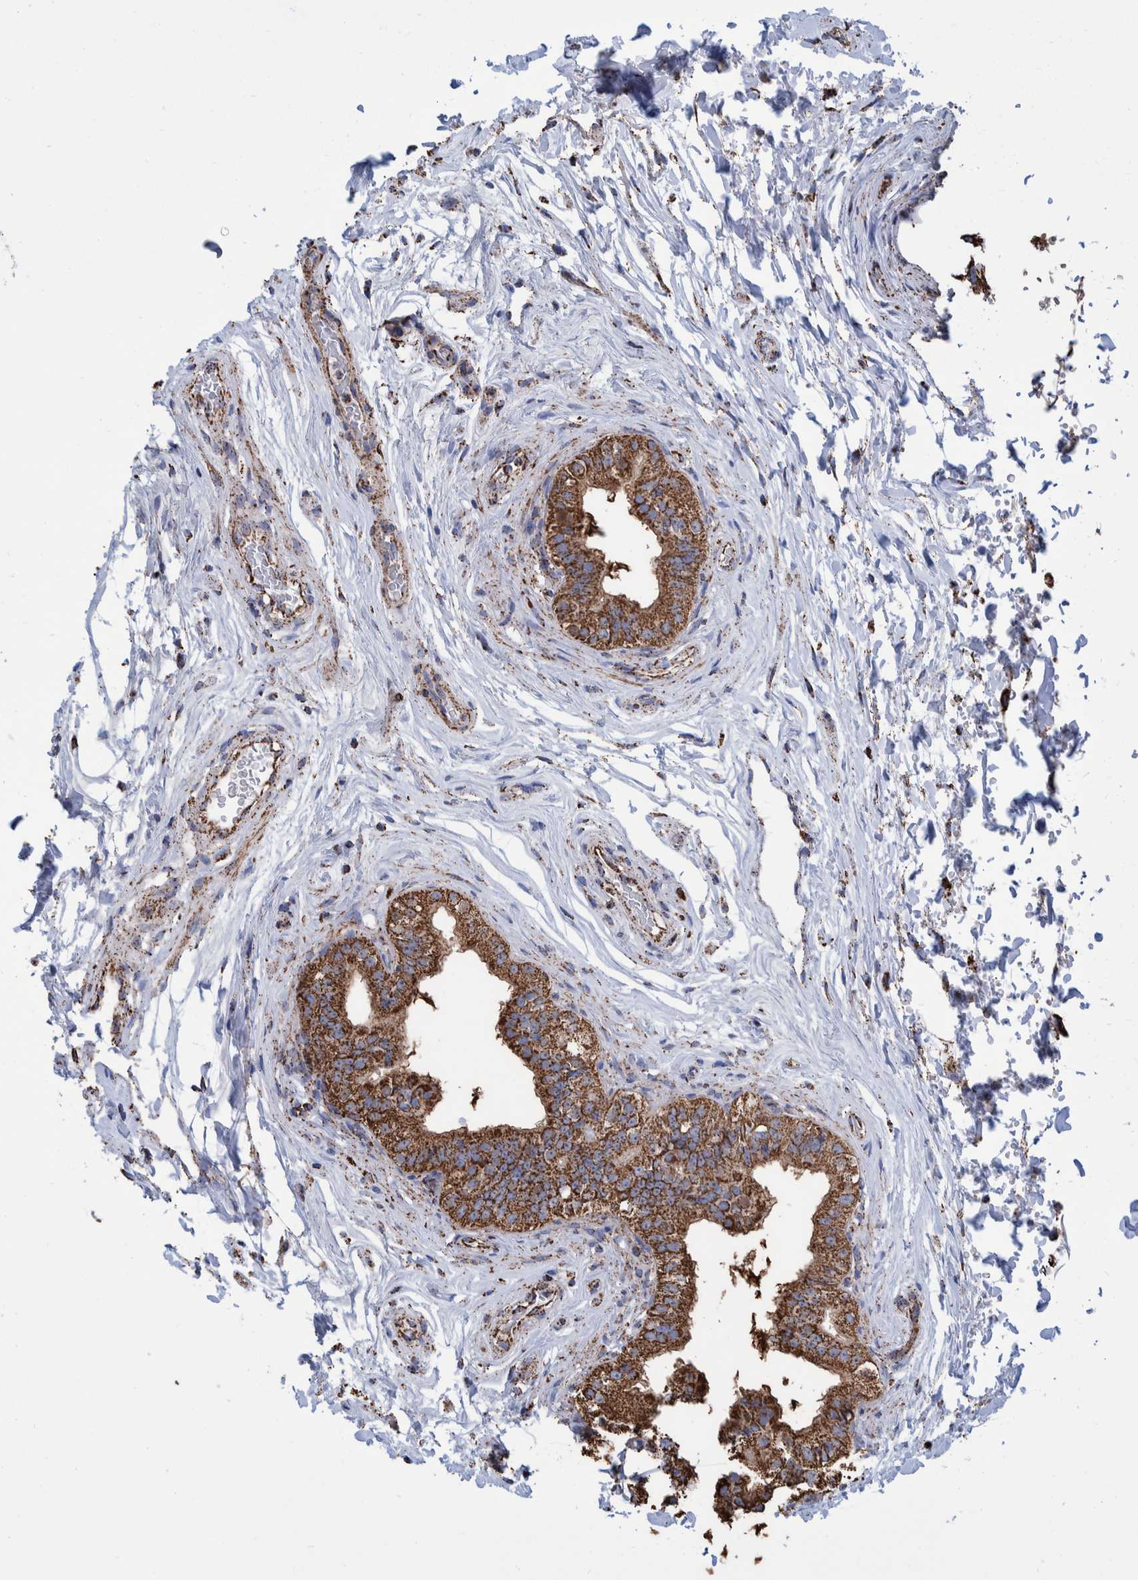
{"staining": {"intensity": "strong", "quantity": ">75%", "location": "cytoplasmic/membranous"}, "tissue": "epididymis", "cell_type": "Glandular cells", "image_type": "normal", "snomed": [{"axis": "morphology", "description": "Normal tissue, NOS"}, {"axis": "topography", "description": "Testis"}, {"axis": "topography", "description": "Epididymis"}], "caption": "This photomicrograph displays normal epididymis stained with immunohistochemistry (IHC) to label a protein in brown. The cytoplasmic/membranous of glandular cells show strong positivity for the protein. Nuclei are counter-stained blue.", "gene": "VPS26C", "patient": {"sex": "male", "age": 36}}